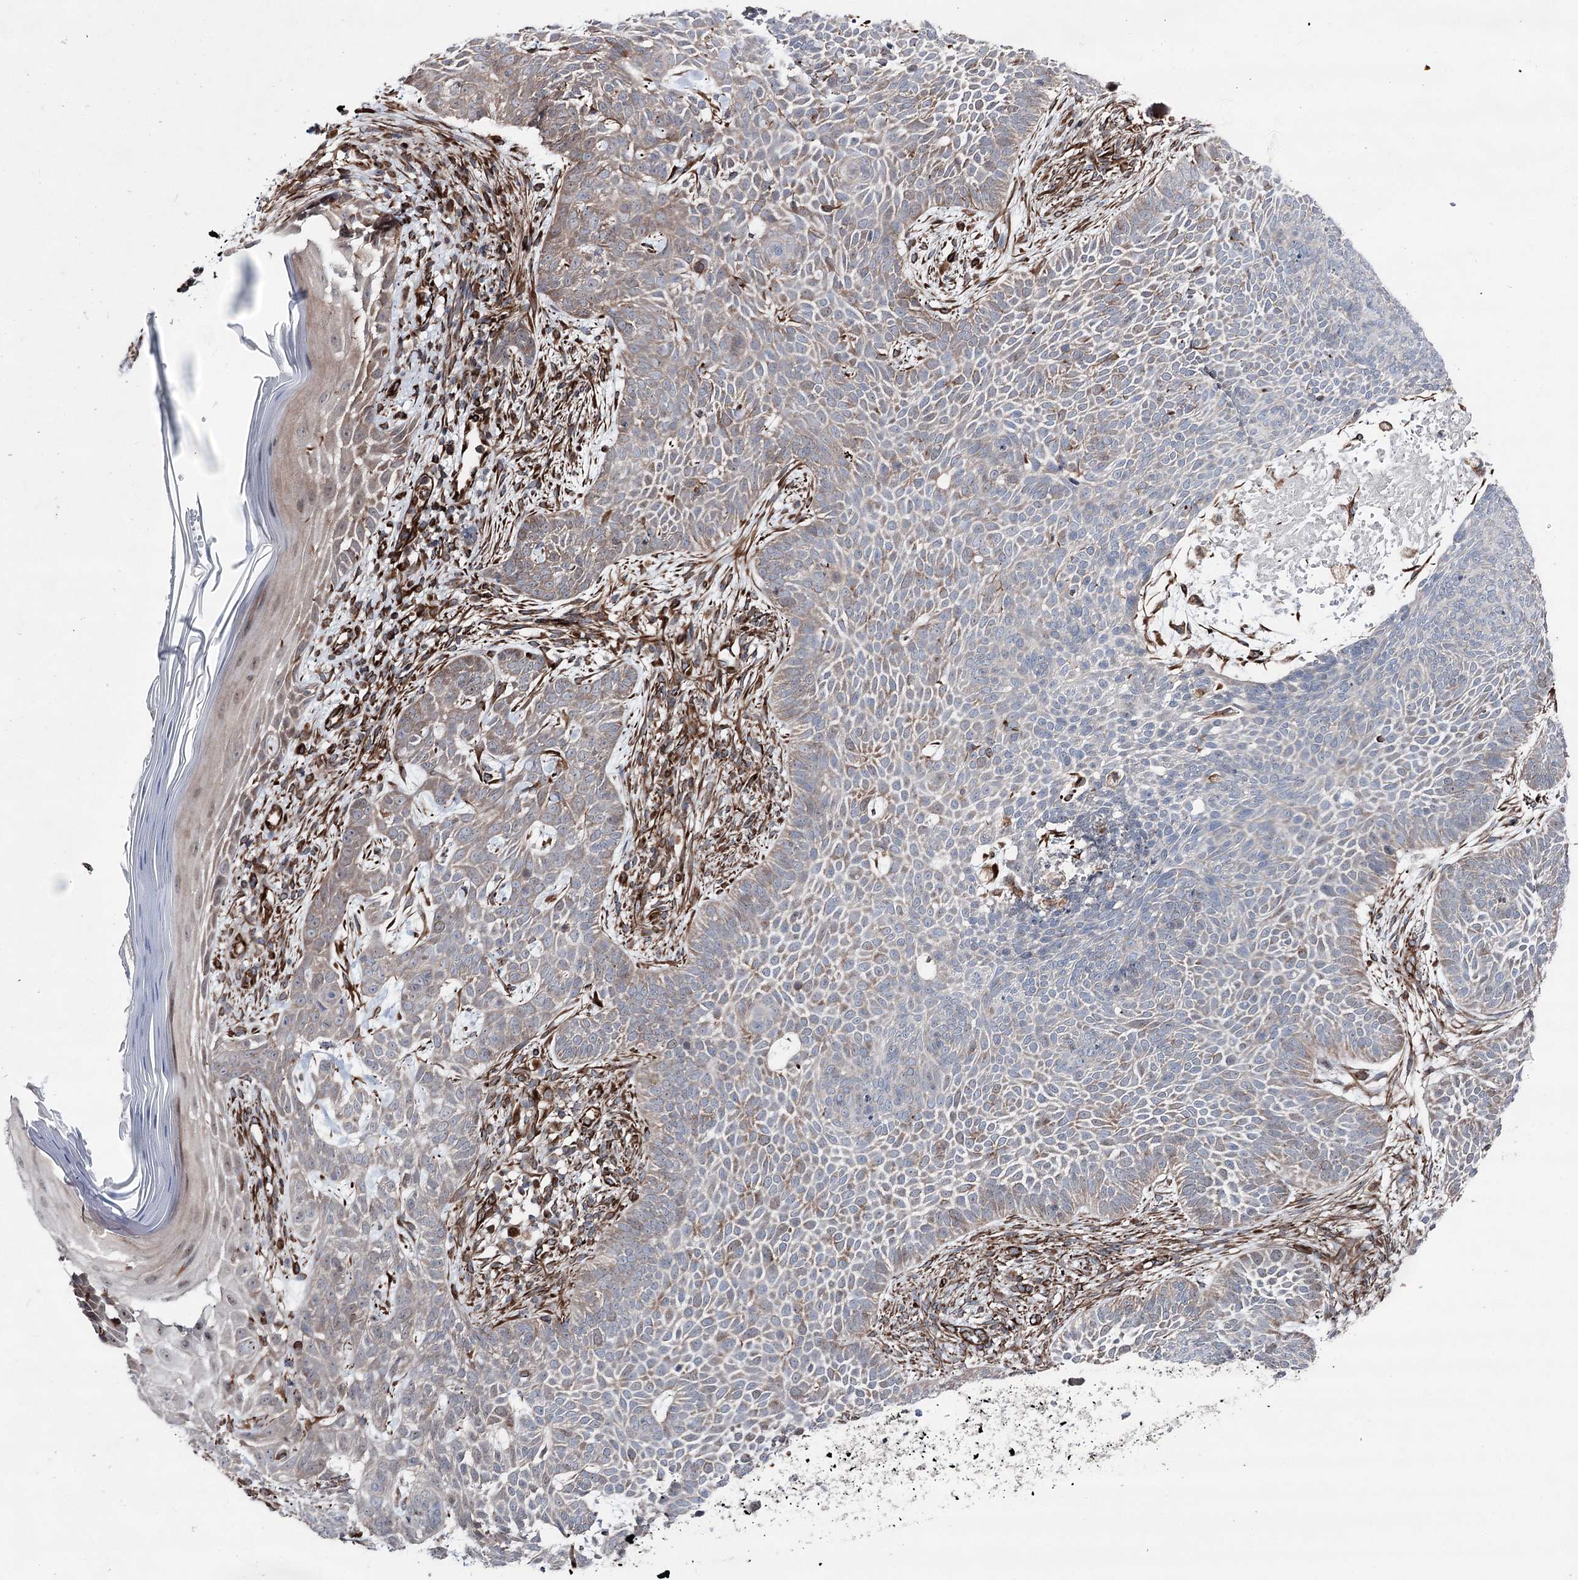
{"staining": {"intensity": "moderate", "quantity": "<25%", "location": "cytoplasmic/membranous"}, "tissue": "skin cancer", "cell_type": "Tumor cells", "image_type": "cancer", "snomed": [{"axis": "morphology", "description": "Basal cell carcinoma"}, {"axis": "topography", "description": "Skin"}], "caption": "The image displays a brown stain indicating the presence of a protein in the cytoplasmic/membranous of tumor cells in skin basal cell carcinoma. Nuclei are stained in blue.", "gene": "MIB1", "patient": {"sex": "male", "age": 85}}